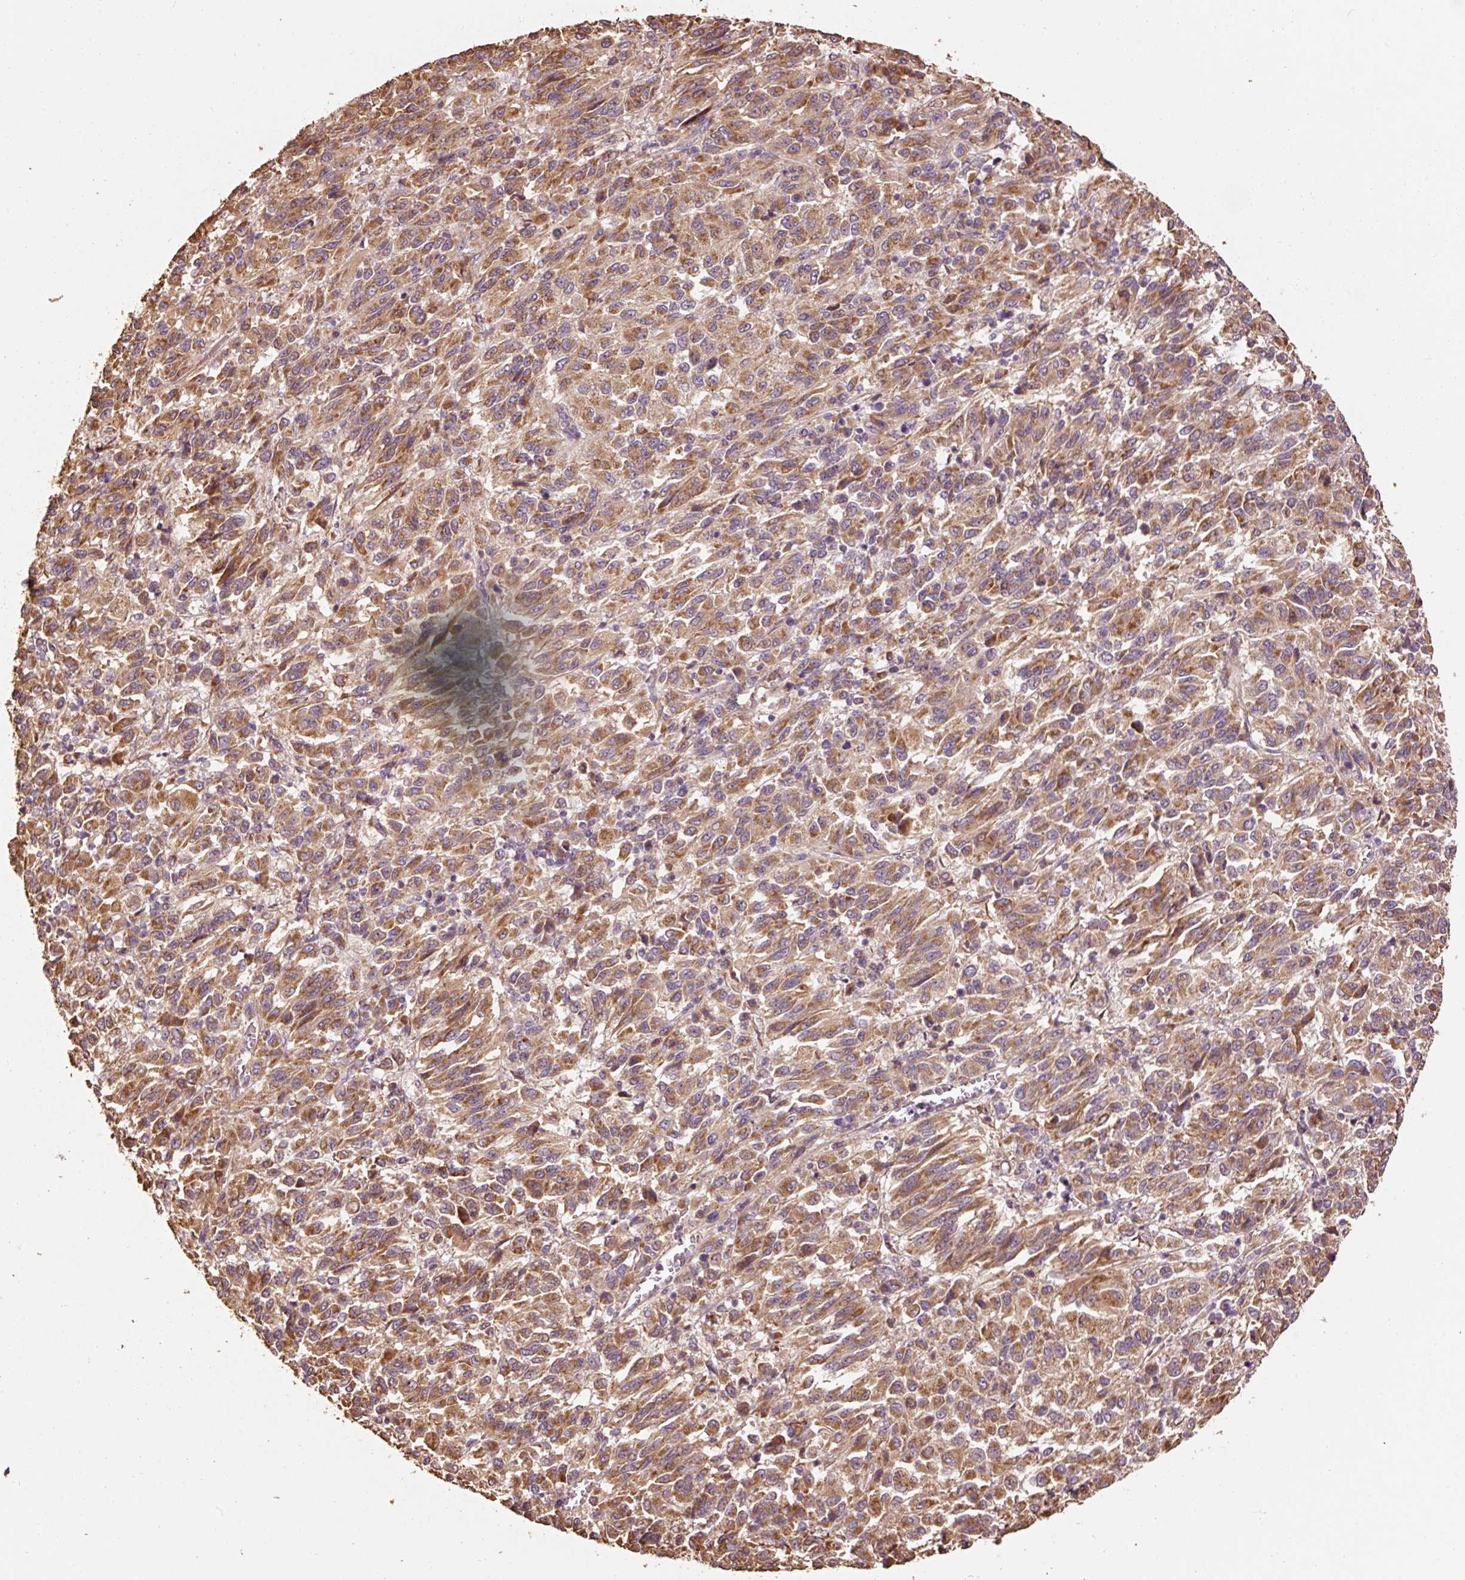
{"staining": {"intensity": "moderate", "quantity": ">75%", "location": "cytoplasmic/membranous"}, "tissue": "melanoma", "cell_type": "Tumor cells", "image_type": "cancer", "snomed": [{"axis": "morphology", "description": "Malignant melanoma, Metastatic site"}, {"axis": "topography", "description": "Lung"}], "caption": "DAB (3,3'-diaminobenzidine) immunohistochemical staining of melanoma exhibits moderate cytoplasmic/membranous protein expression in approximately >75% of tumor cells.", "gene": "EFHC1", "patient": {"sex": "male", "age": 64}}